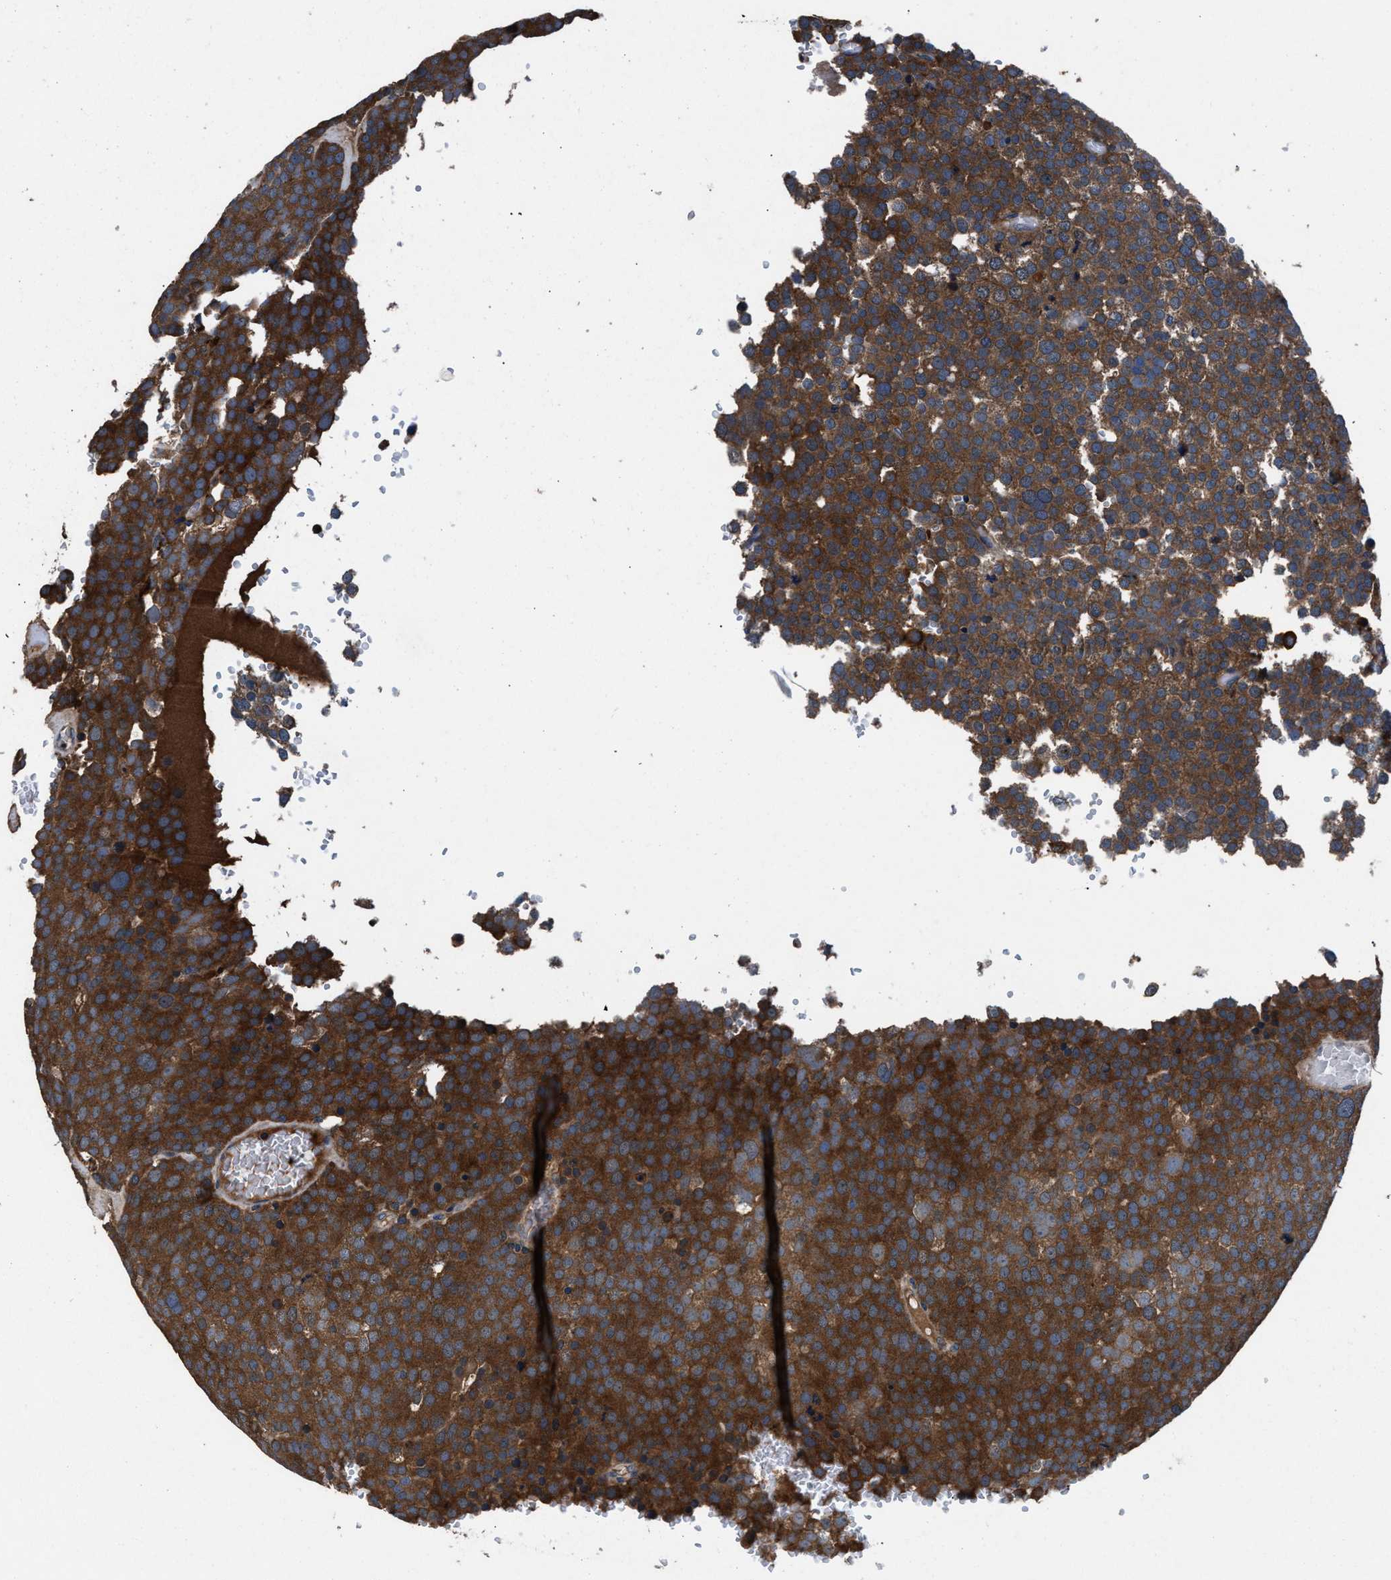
{"staining": {"intensity": "strong", "quantity": ">75%", "location": "cytoplasmic/membranous"}, "tissue": "testis cancer", "cell_type": "Tumor cells", "image_type": "cancer", "snomed": [{"axis": "morphology", "description": "Seminoma, NOS"}, {"axis": "topography", "description": "Testis"}], "caption": "A histopathology image of human testis cancer (seminoma) stained for a protein exhibits strong cytoplasmic/membranous brown staining in tumor cells.", "gene": "FAM221A", "patient": {"sex": "male", "age": 71}}